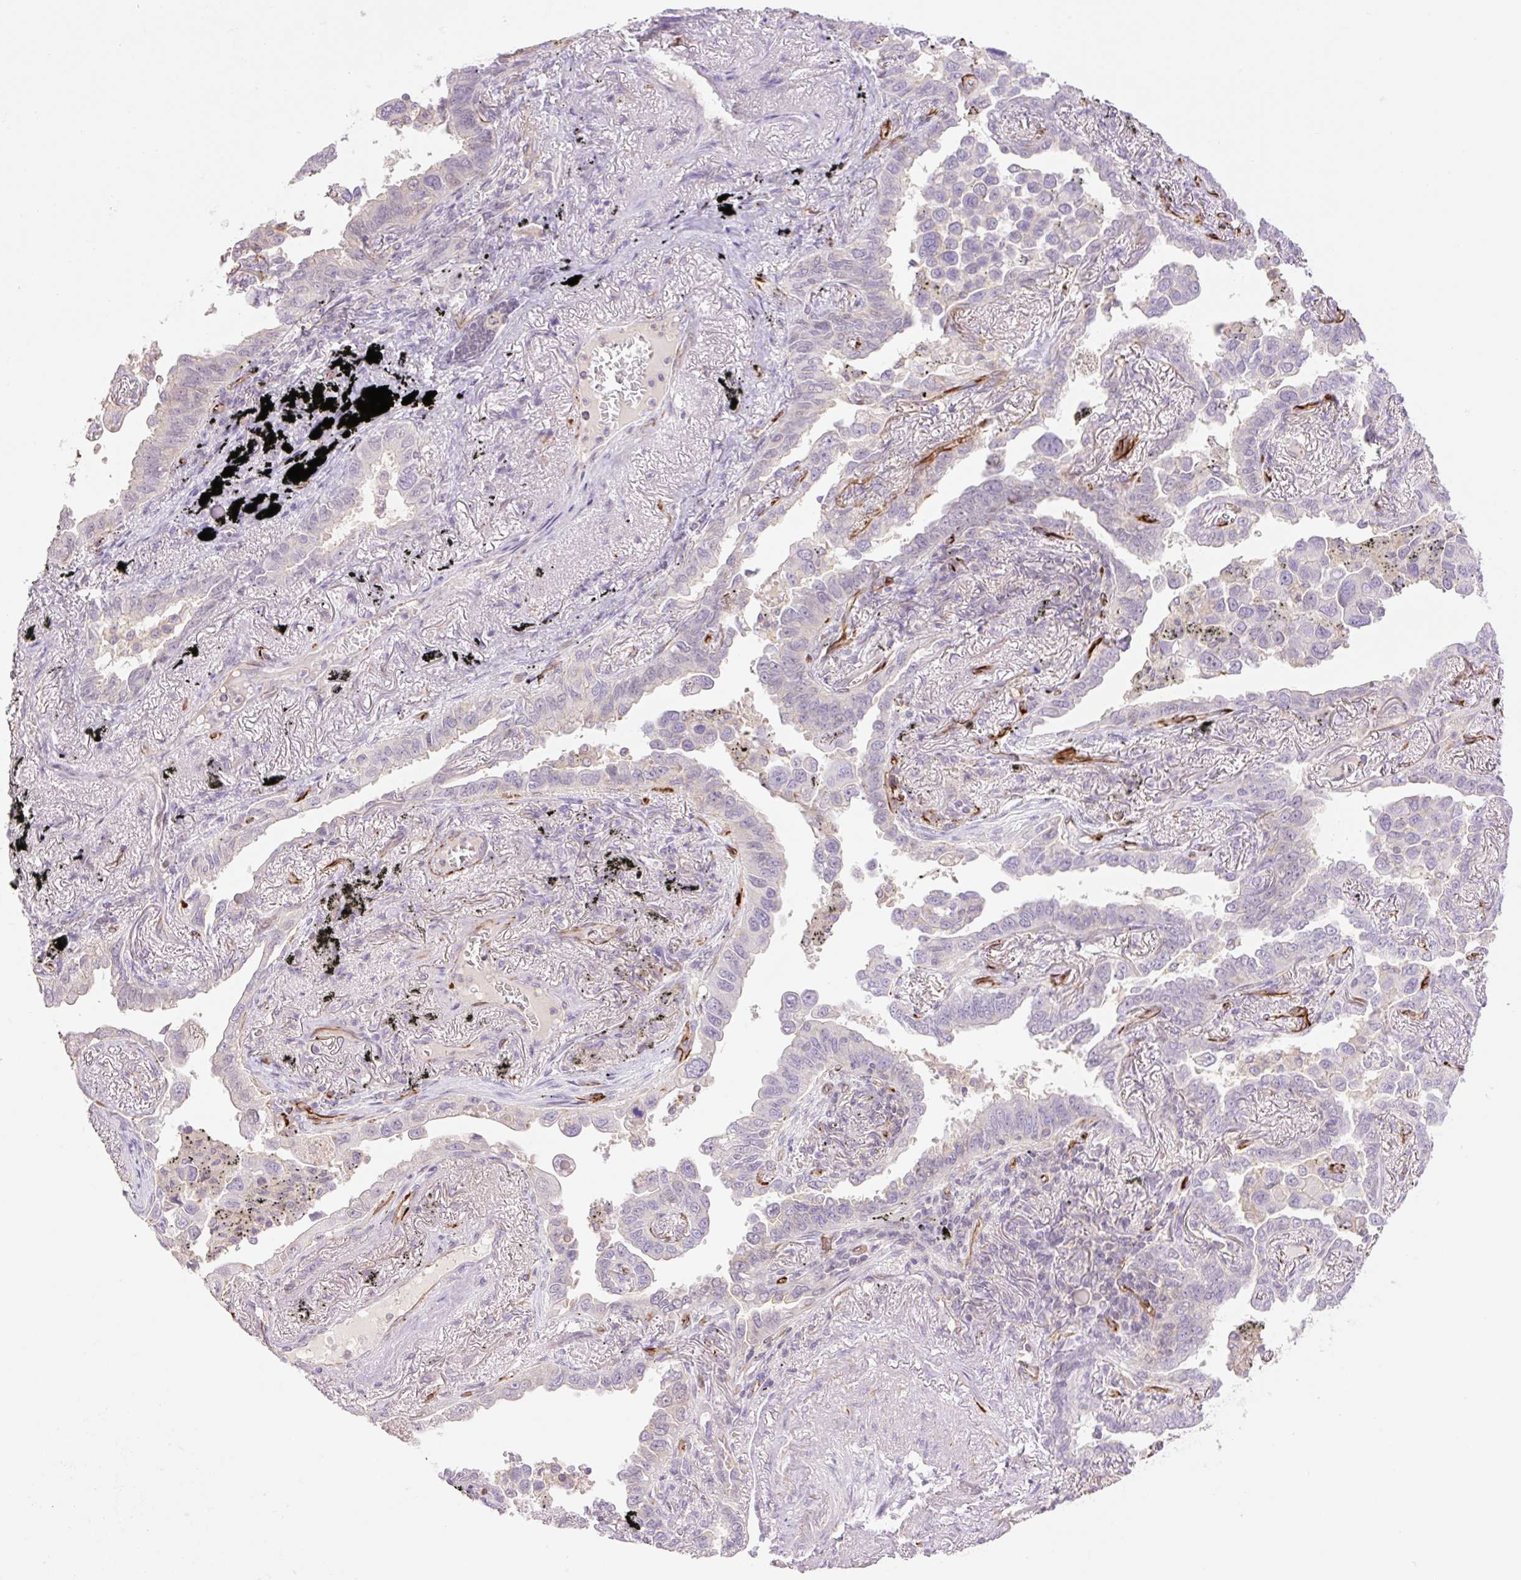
{"staining": {"intensity": "negative", "quantity": "none", "location": "none"}, "tissue": "lung cancer", "cell_type": "Tumor cells", "image_type": "cancer", "snomed": [{"axis": "morphology", "description": "Adenocarcinoma, NOS"}, {"axis": "topography", "description": "Lung"}], "caption": "This is an immunohistochemistry image of lung cancer (adenocarcinoma). There is no expression in tumor cells.", "gene": "ZFYVE21", "patient": {"sex": "male", "age": 67}}